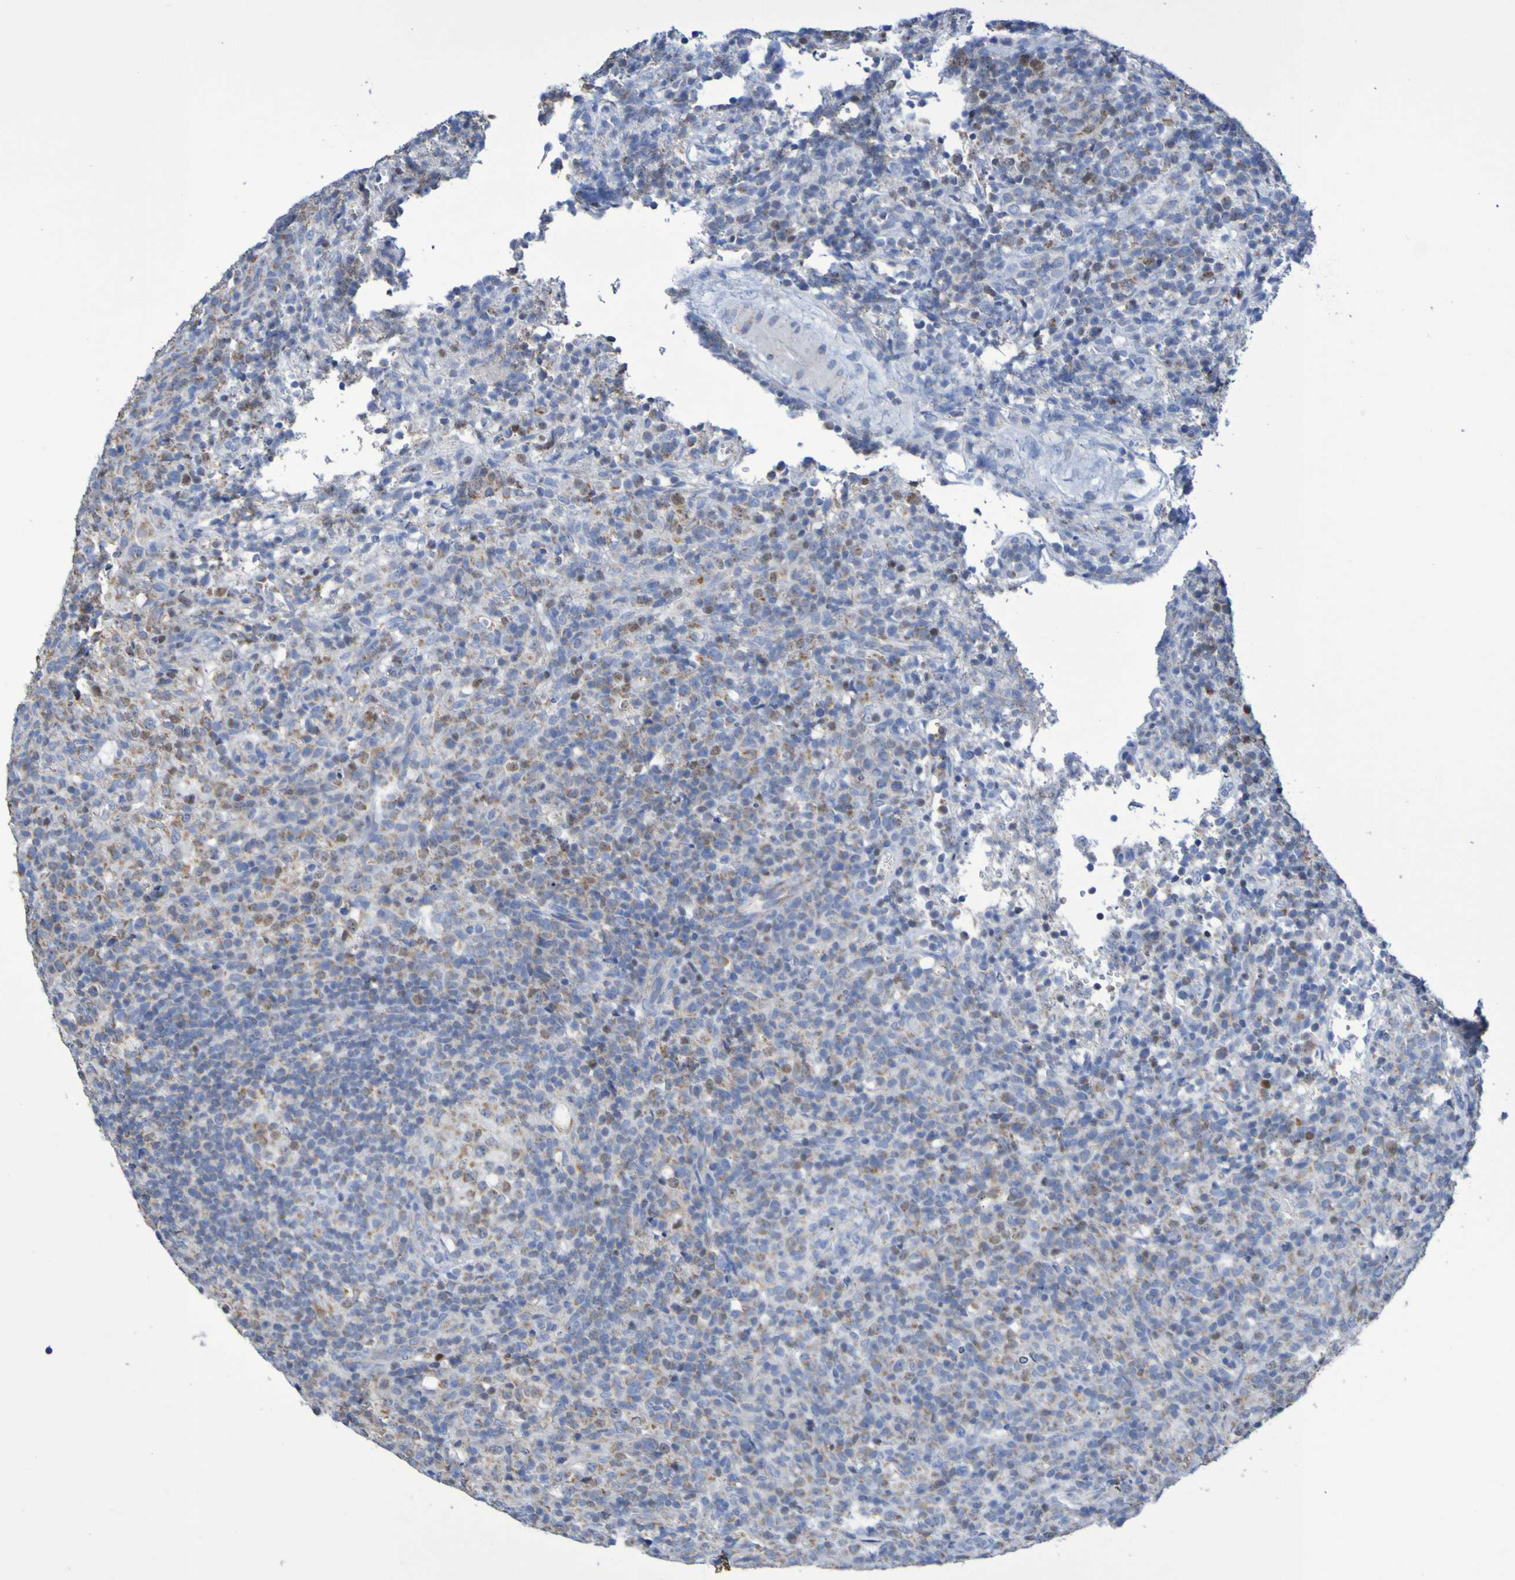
{"staining": {"intensity": "weak", "quantity": ">75%", "location": "cytoplasmic/membranous"}, "tissue": "lymphoma", "cell_type": "Tumor cells", "image_type": "cancer", "snomed": [{"axis": "morphology", "description": "Malignant lymphoma, non-Hodgkin's type, High grade"}, {"axis": "topography", "description": "Lymph node"}], "caption": "Lymphoma stained with a brown dye exhibits weak cytoplasmic/membranous positive positivity in about >75% of tumor cells.", "gene": "CNTN2", "patient": {"sex": "female", "age": 76}}